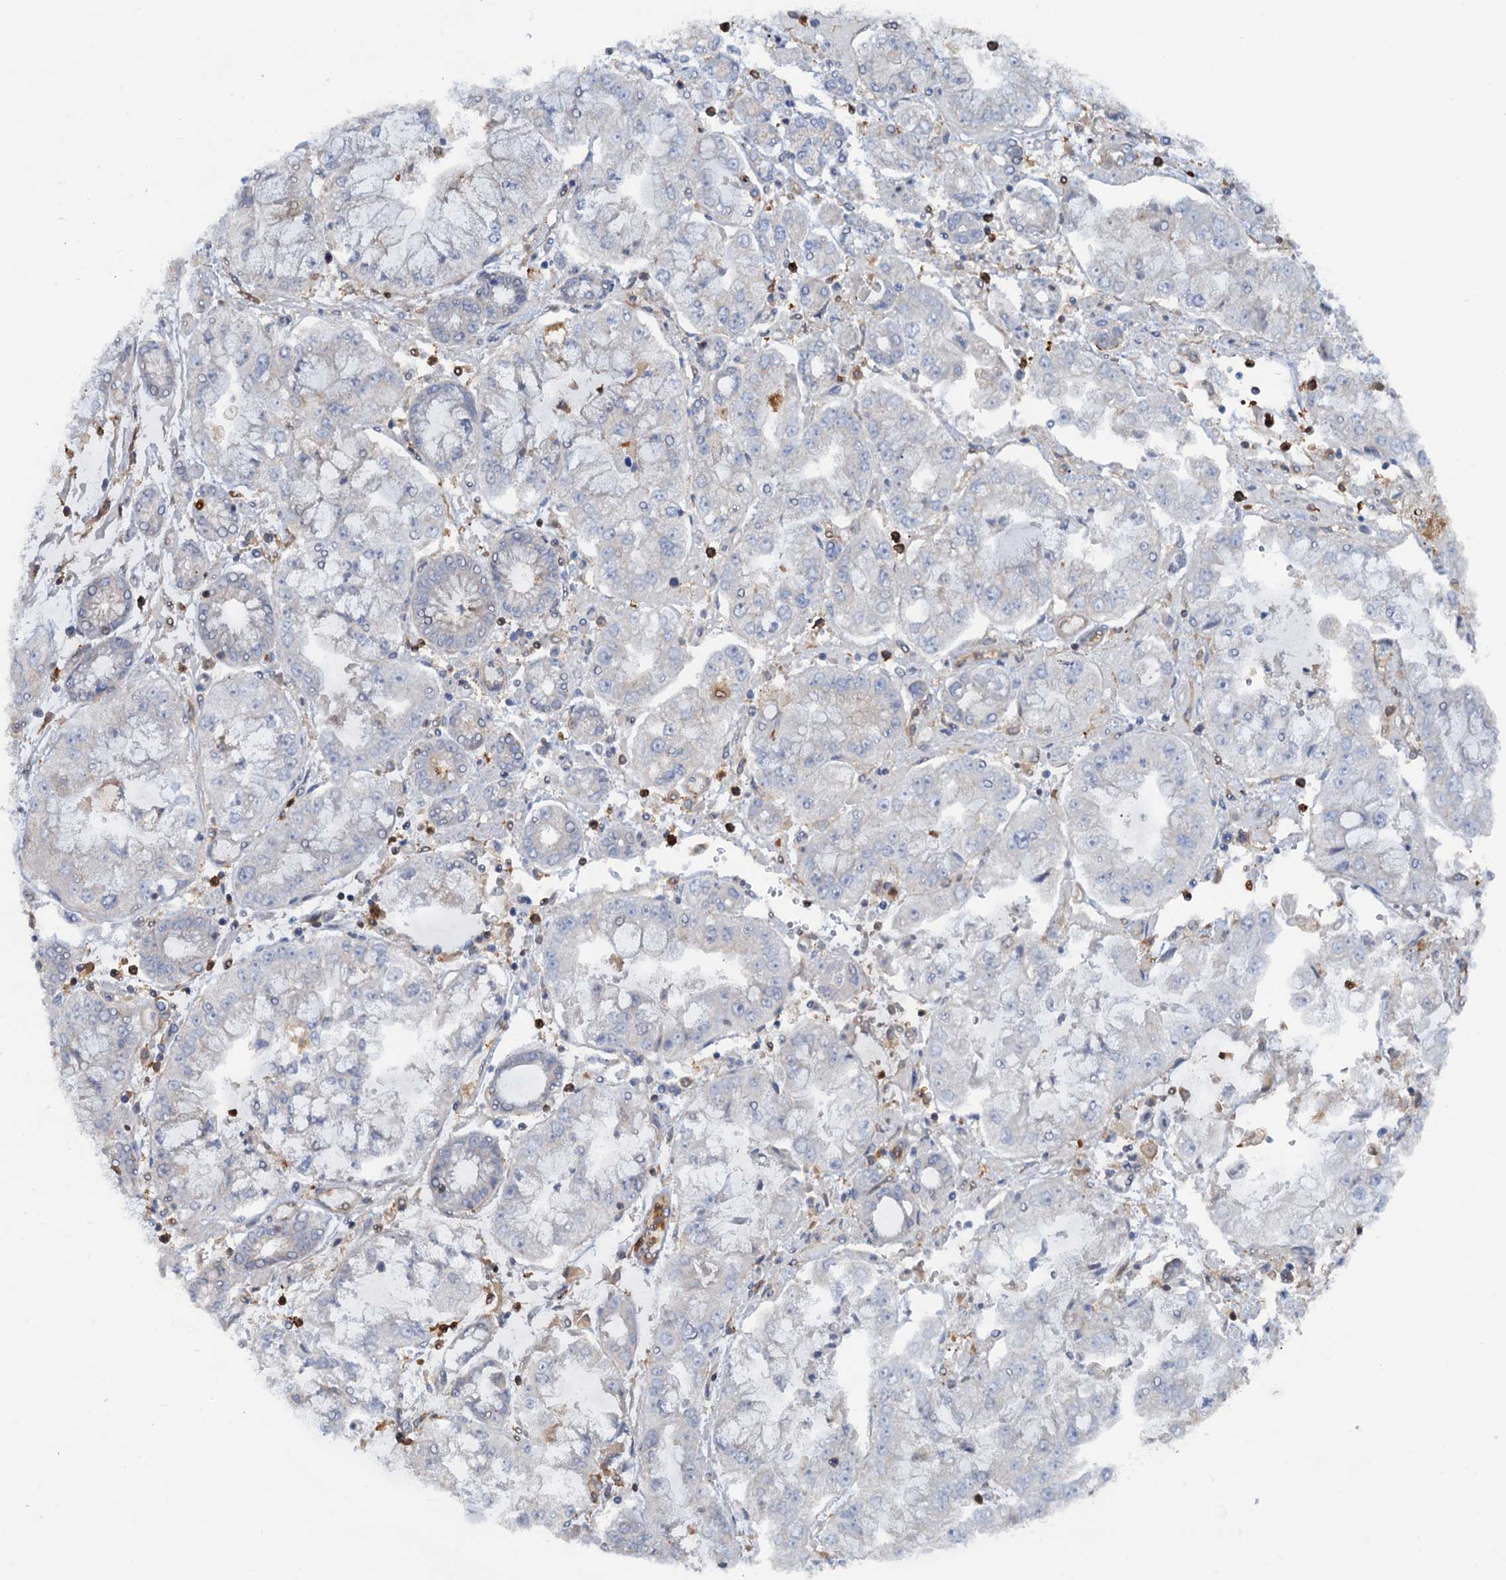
{"staining": {"intensity": "negative", "quantity": "none", "location": "none"}, "tissue": "stomach cancer", "cell_type": "Tumor cells", "image_type": "cancer", "snomed": [{"axis": "morphology", "description": "Adenocarcinoma, NOS"}, {"axis": "topography", "description": "Stomach"}], "caption": "There is no significant positivity in tumor cells of stomach cancer.", "gene": "ZNF609", "patient": {"sex": "male", "age": 76}}